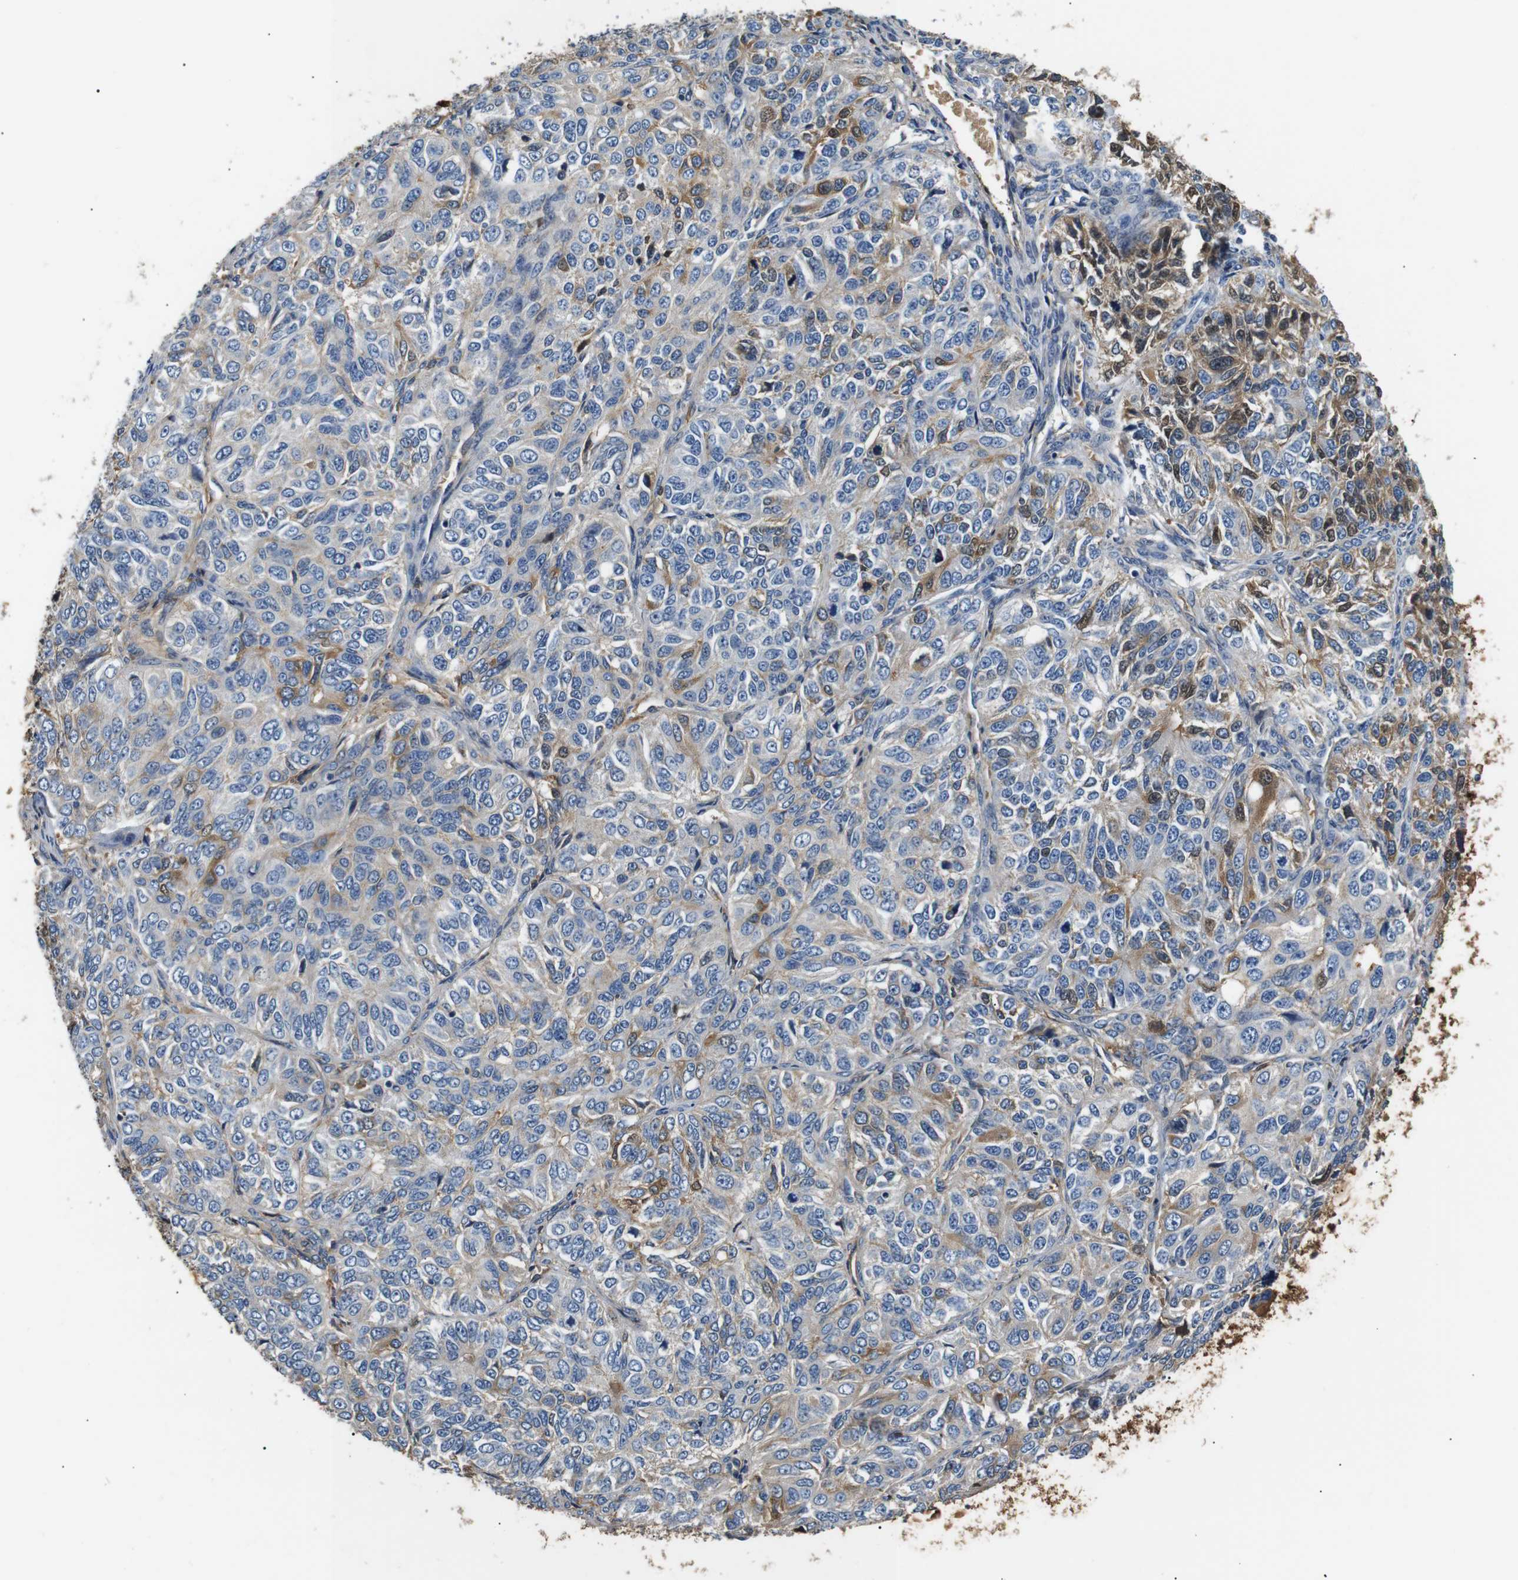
{"staining": {"intensity": "weak", "quantity": ">75%", "location": "cytoplasmic/membranous,nuclear"}, "tissue": "ovarian cancer", "cell_type": "Tumor cells", "image_type": "cancer", "snomed": [{"axis": "morphology", "description": "Carcinoma, endometroid"}, {"axis": "topography", "description": "Ovary"}], "caption": "High-magnification brightfield microscopy of endometroid carcinoma (ovarian) stained with DAB (brown) and counterstained with hematoxylin (blue). tumor cells exhibit weak cytoplasmic/membranous and nuclear expression is appreciated in approximately>75% of cells.", "gene": "LHCGR", "patient": {"sex": "female", "age": 51}}